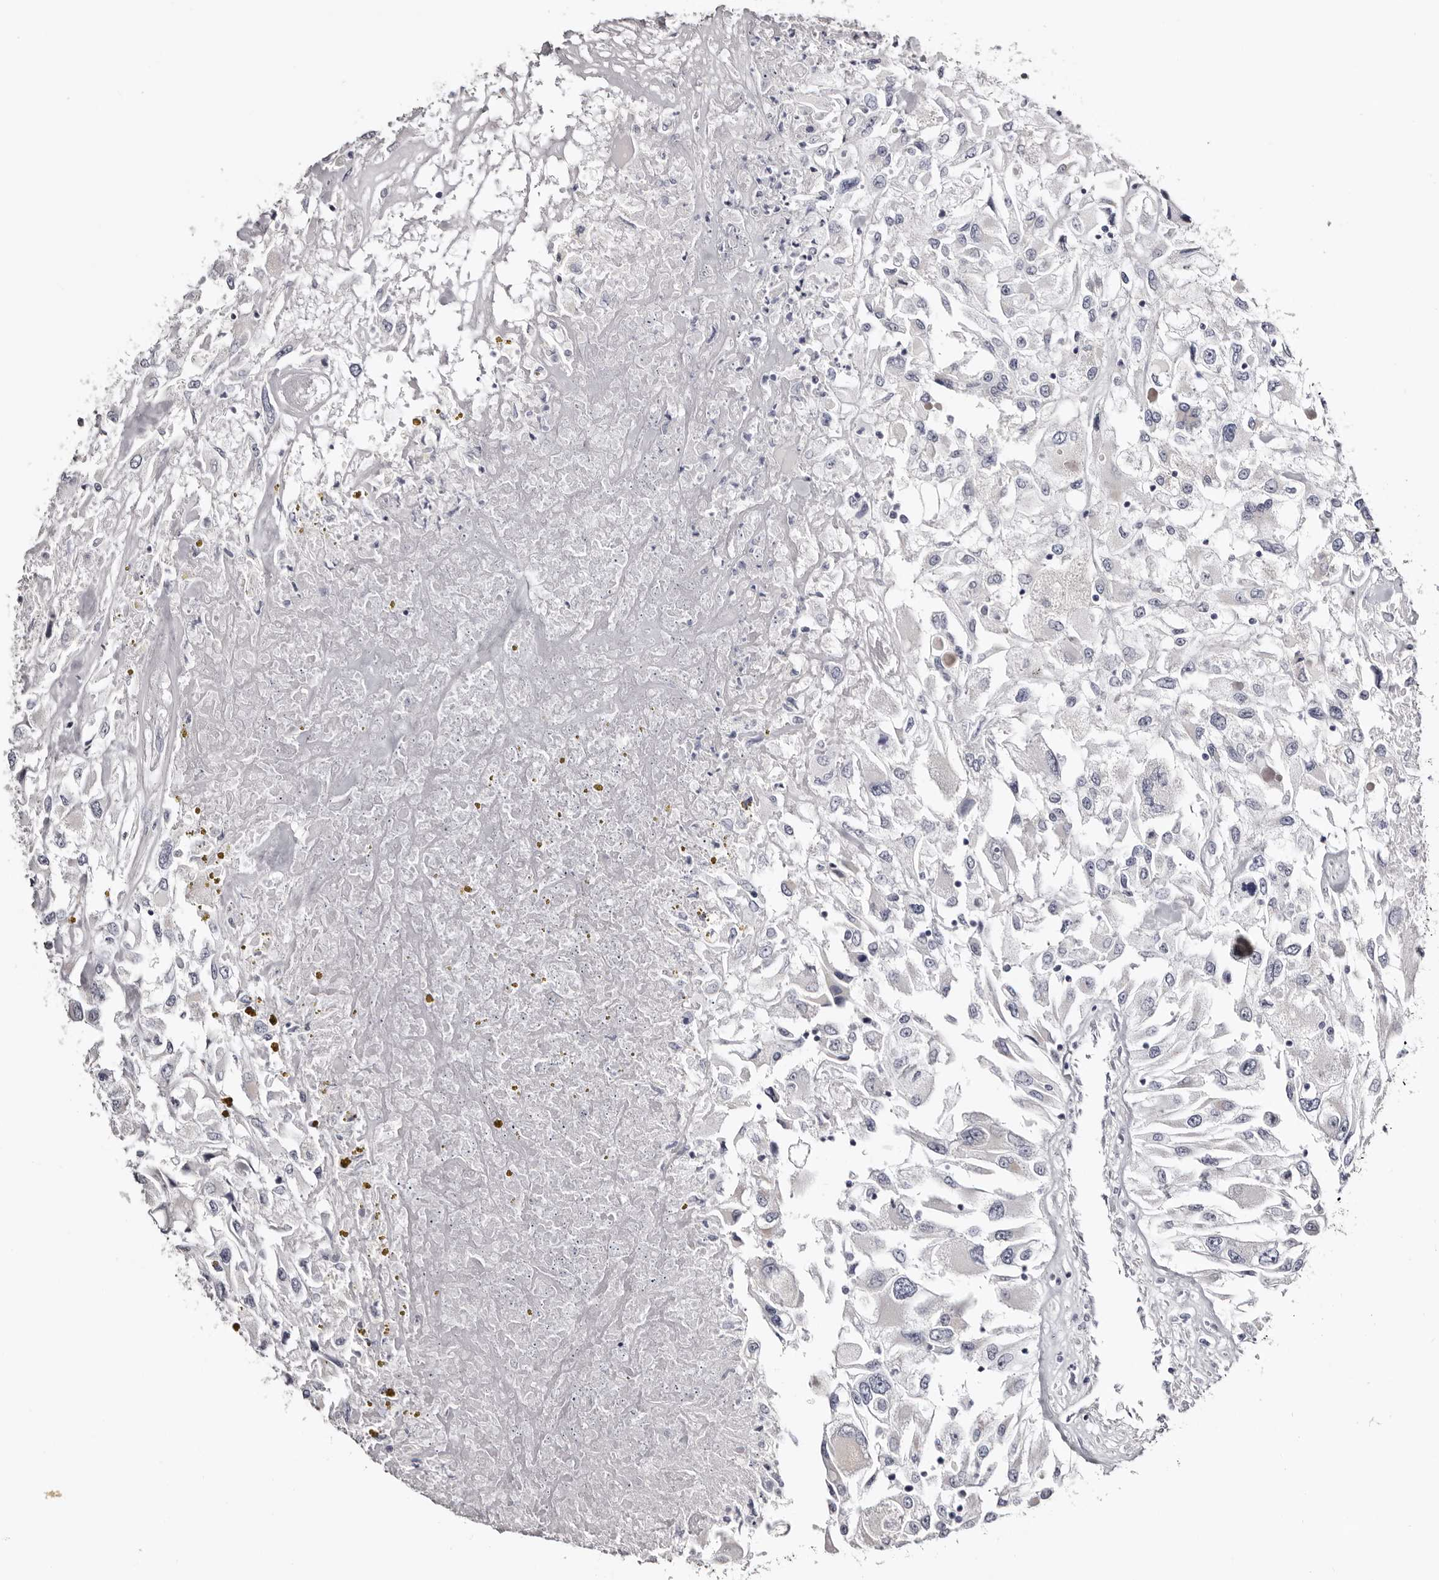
{"staining": {"intensity": "negative", "quantity": "none", "location": "none"}, "tissue": "renal cancer", "cell_type": "Tumor cells", "image_type": "cancer", "snomed": [{"axis": "morphology", "description": "Adenocarcinoma, NOS"}, {"axis": "topography", "description": "Kidney"}], "caption": "Protein analysis of renal cancer (adenocarcinoma) shows no significant expression in tumor cells.", "gene": "CASQ1", "patient": {"sex": "female", "age": 52}}